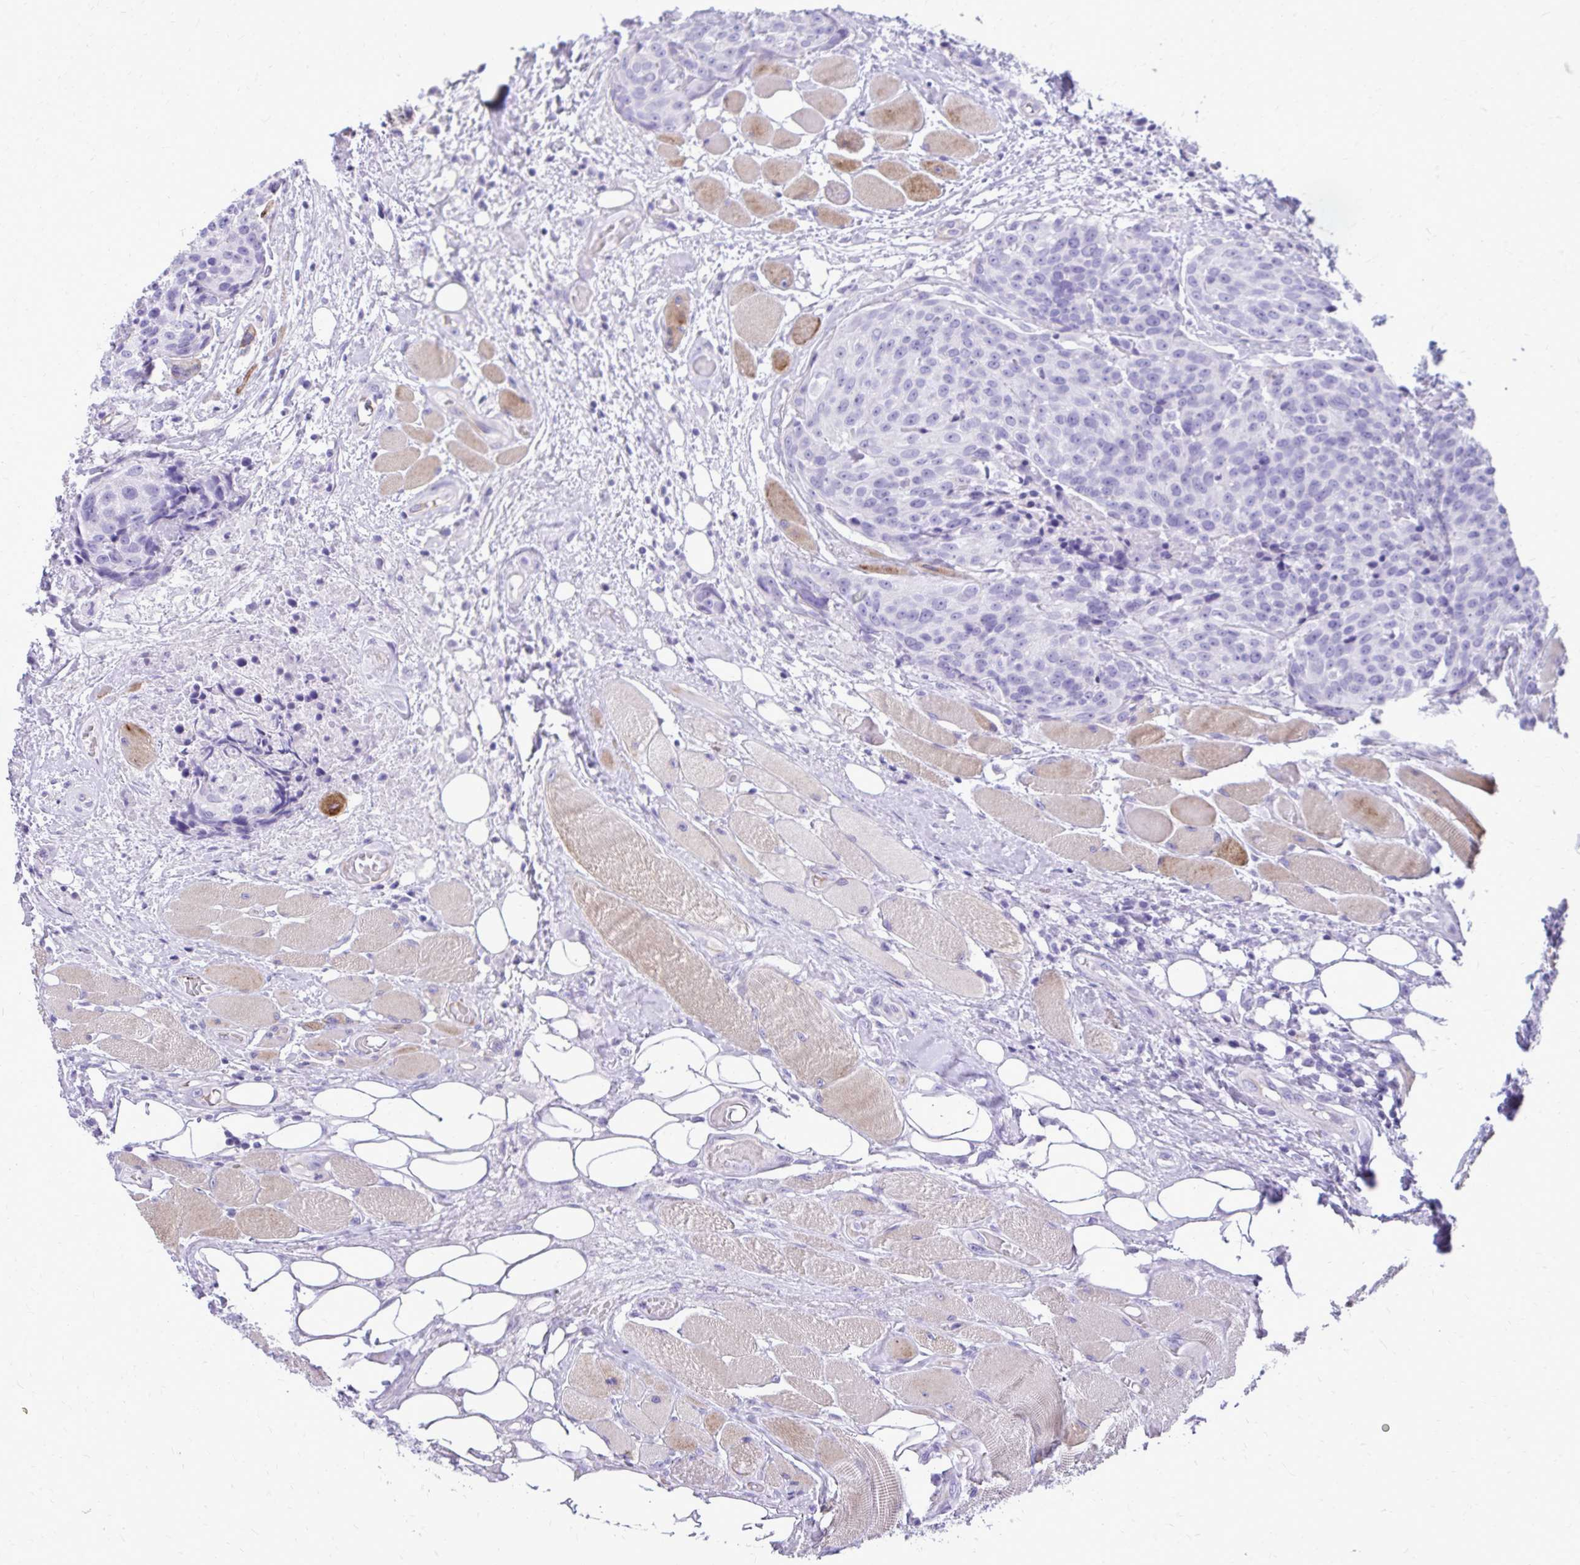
{"staining": {"intensity": "negative", "quantity": "none", "location": "none"}, "tissue": "head and neck cancer", "cell_type": "Tumor cells", "image_type": "cancer", "snomed": [{"axis": "morphology", "description": "Squamous cell carcinoma, NOS"}, {"axis": "topography", "description": "Oral tissue"}, {"axis": "topography", "description": "Head-Neck"}], "caption": "High magnification brightfield microscopy of head and neck squamous cell carcinoma stained with DAB (3,3'-diaminobenzidine) (brown) and counterstained with hematoxylin (blue): tumor cells show no significant expression.", "gene": "PELI3", "patient": {"sex": "male", "age": 64}}